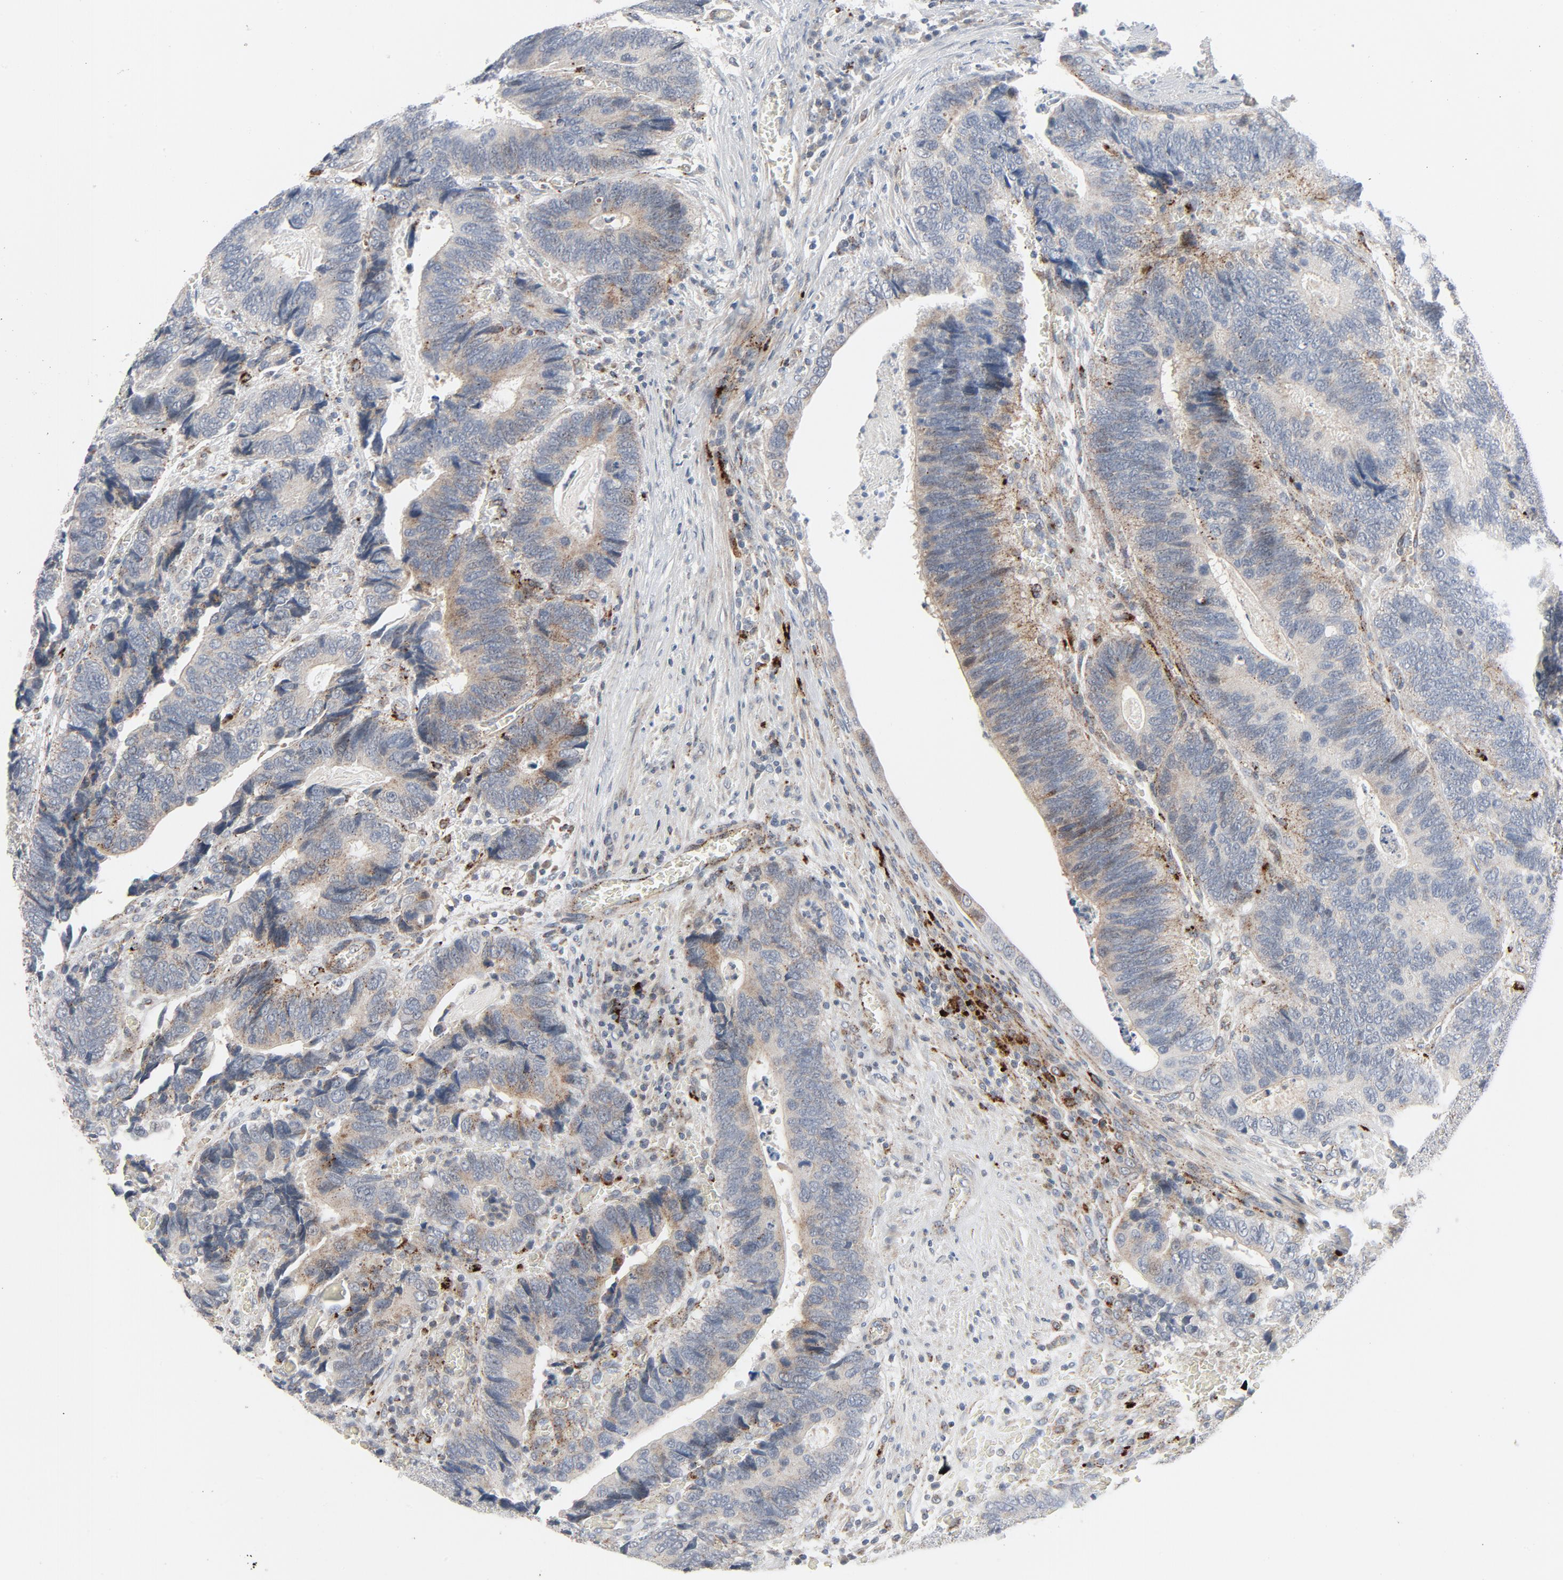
{"staining": {"intensity": "moderate", "quantity": "25%-75%", "location": "cytoplasmic/membranous"}, "tissue": "colorectal cancer", "cell_type": "Tumor cells", "image_type": "cancer", "snomed": [{"axis": "morphology", "description": "Adenocarcinoma, NOS"}, {"axis": "topography", "description": "Colon"}], "caption": "Protein expression analysis of human adenocarcinoma (colorectal) reveals moderate cytoplasmic/membranous positivity in about 25%-75% of tumor cells. (DAB (3,3'-diaminobenzidine) = brown stain, brightfield microscopy at high magnification).", "gene": "AKT2", "patient": {"sex": "male", "age": 72}}